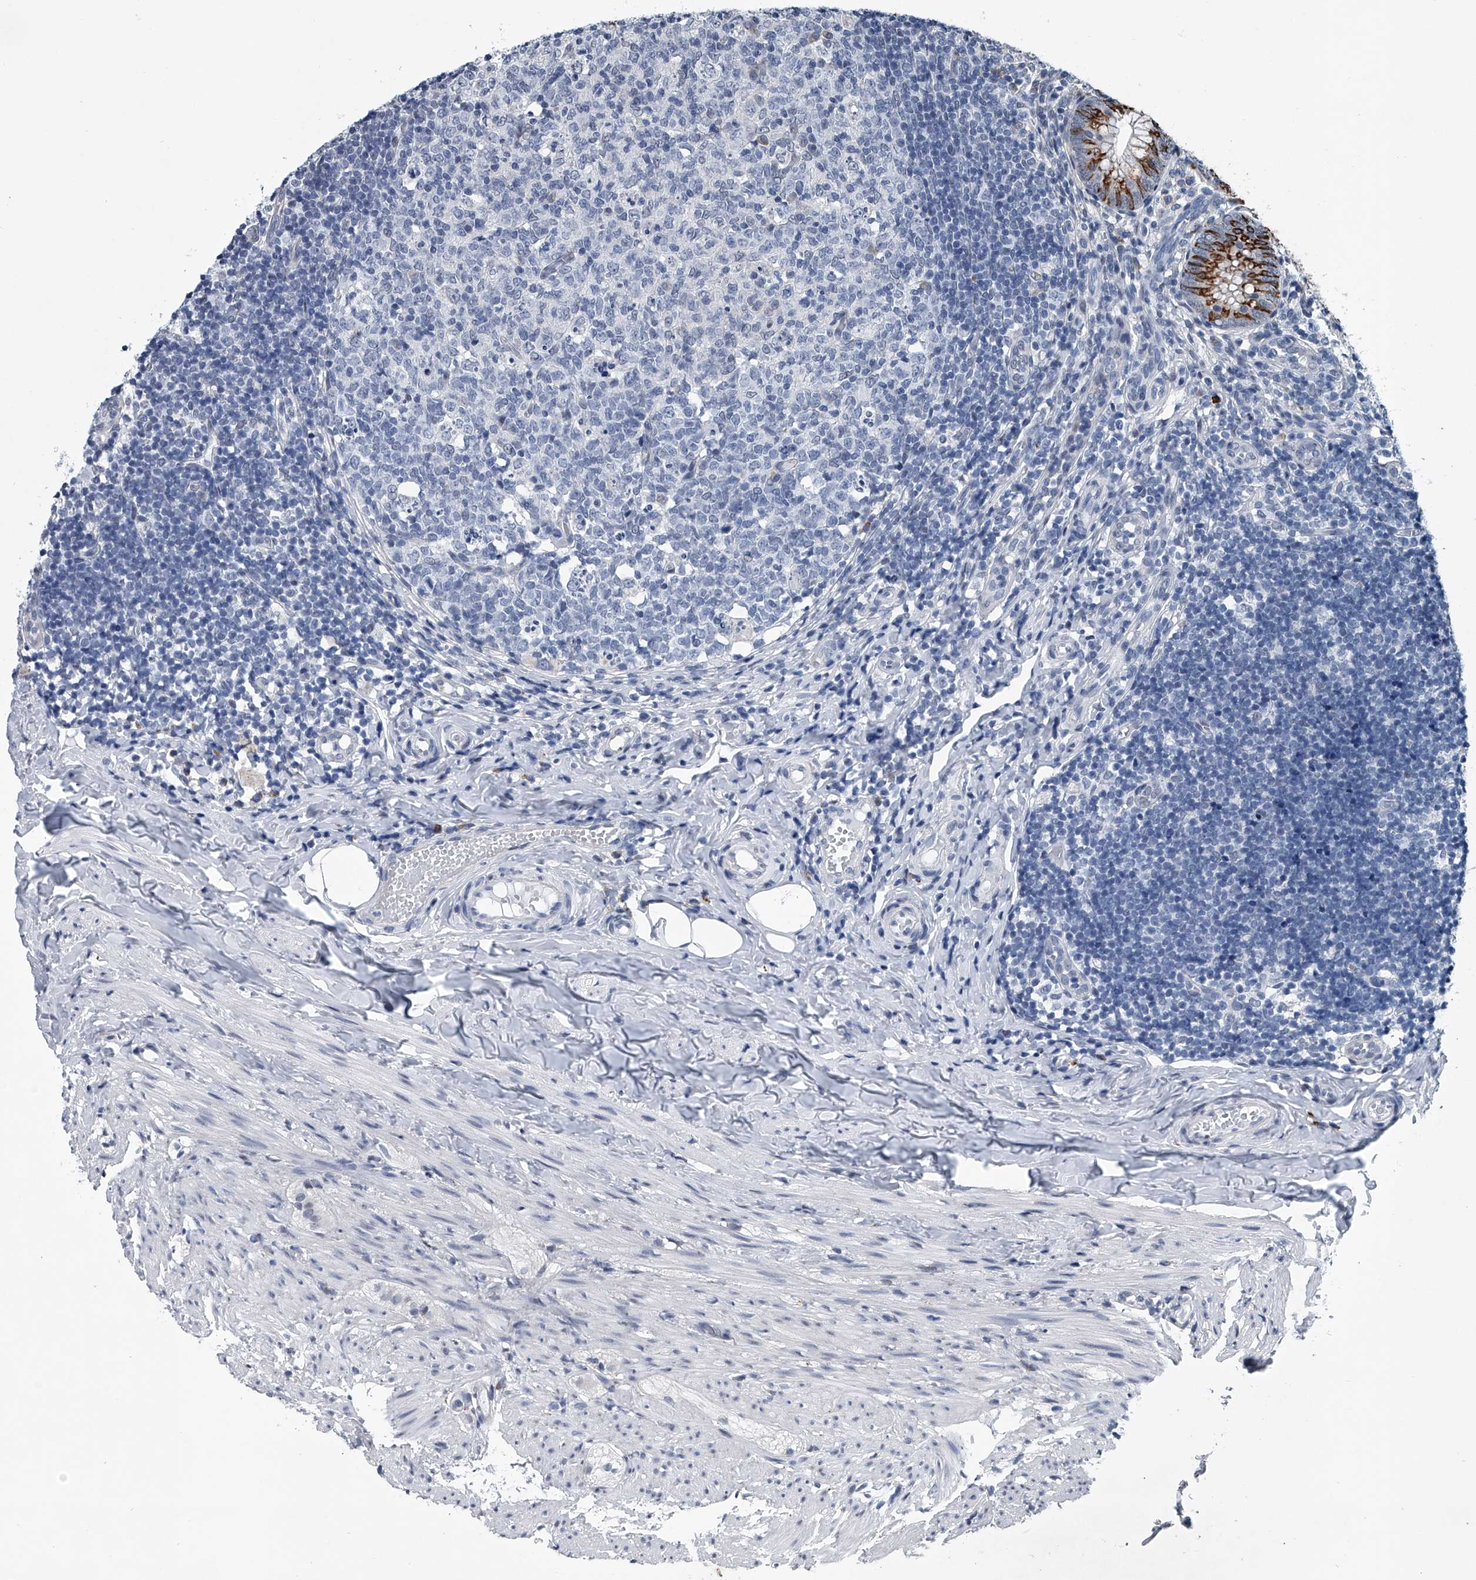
{"staining": {"intensity": "strong", "quantity": "25%-75%", "location": "cytoplasmic/membranous"}, "tissue": "appendix", "cell_type": "Glandular cells", "image_type": "normal", "snomed": [{"axis": "morphology", "description": "Normal tissue, NOS"}, {"axis": "topography", "description": "Appendix"}], "caption": "Glandular cells display high levels of strong cytoplasmic/membranous expression in approximately 25%-75% of cells in normal human appendix. The staining was performed using DAB to visualize the protein expression in brown, while the nuclei were stained in blue with hematoxylin (Magnification: 20x).", "gene": "PPP2R5D", "patient": {"sex": "male", "age": 8}}